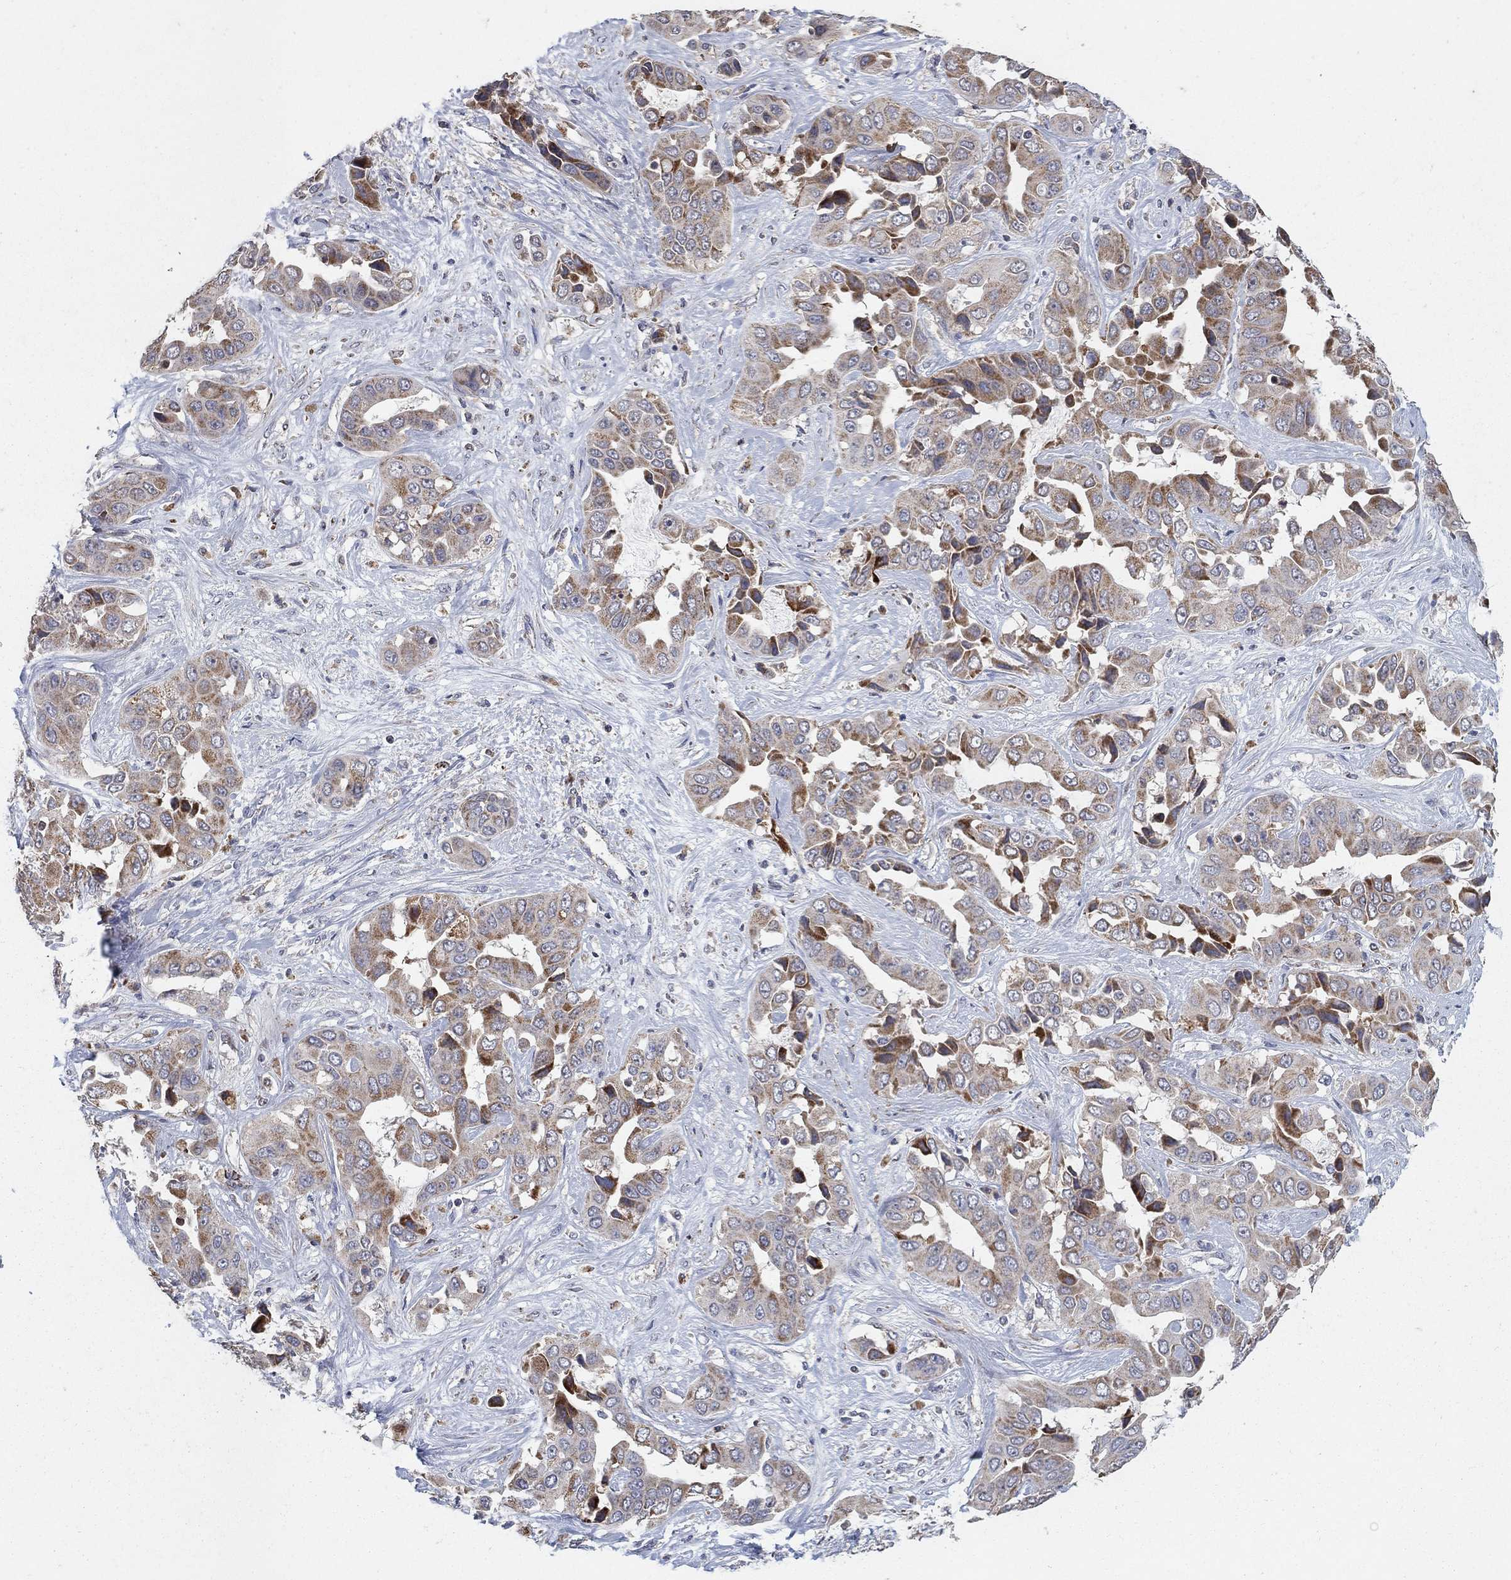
{"staining": {"intensity": "moderate", "quantity": "<25%", "location": "cytoplasmic/membranous"}, "tissue": "liver cancer", "cell_type": "Tumor cells", "image_type": "cancer", "snomed": [{"axis": "morphology", "description": "Cholangiocarcinoma"}, {"axis": "topography", "description": "Liver"}], "caption": "Human liver cholangiocarcinoma stained with a protein marker exhibits moderate staining in tumor cells.", "gene": "GPSM1", "patient": {"sex": "female", "age": 52}}